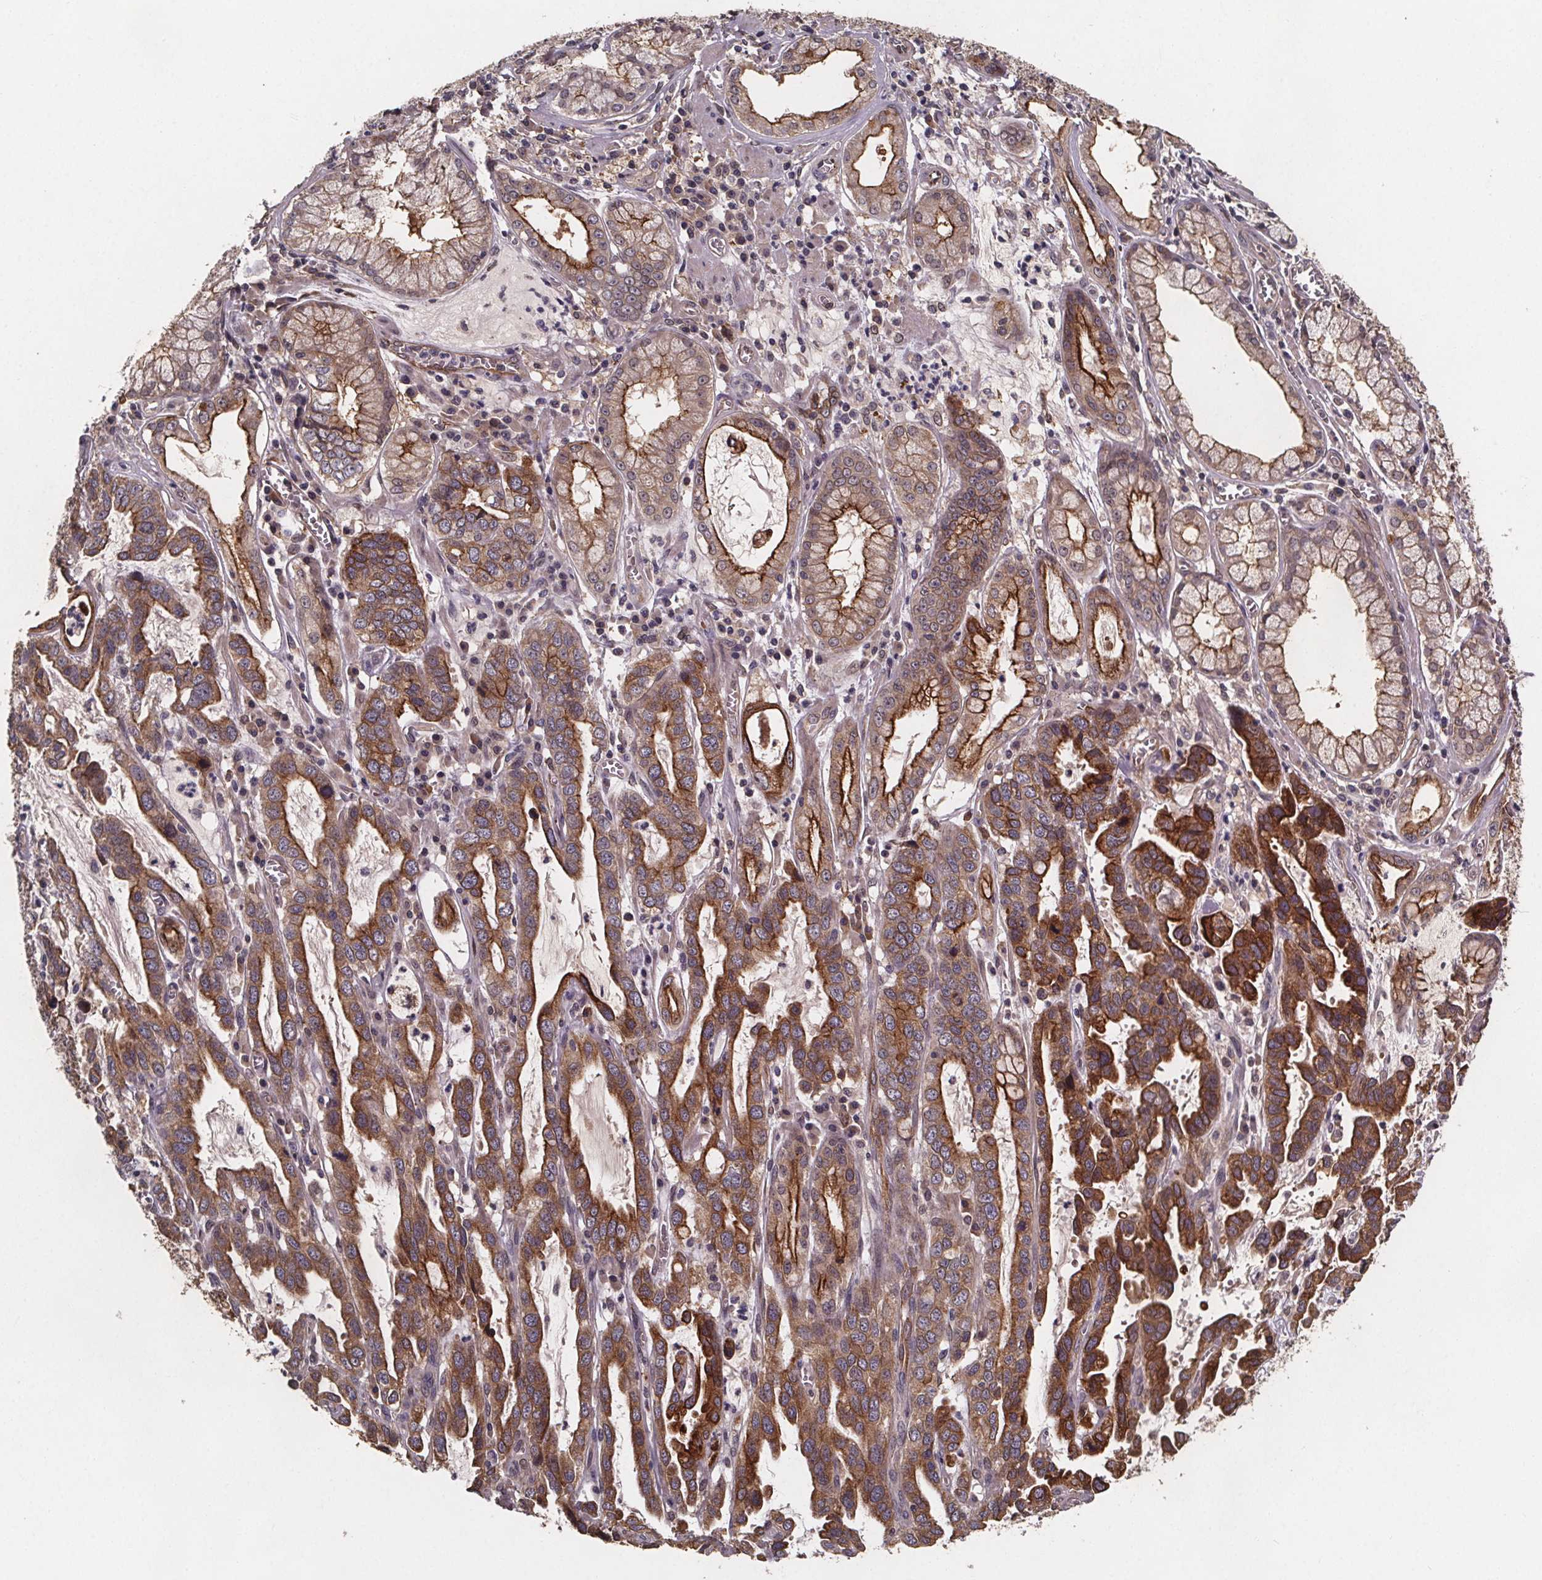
{"staining": {"intensity": "moderate", "quantity": ">75%", "location": "cytoplasmic/membranous"}, "tissue": "stomach cancer", "cell_type": "Tumor cells", "image_type": "cancer", "snomed": [{"axis": "morphology", "description": "Adenocarcinoma, NOS"}, {"axis": "topography", "description": "Stomach, lower"}], "caption": "Approximately >75% of tumor cells in human stomach cancer (adenocarcinoma) exhibit moderate cytoplasmic/membranous protein expression as visualized by brown immunohistochemical staining.", "gene": "FASTKD3", "patient": {"sex": "female", "age": 76}}